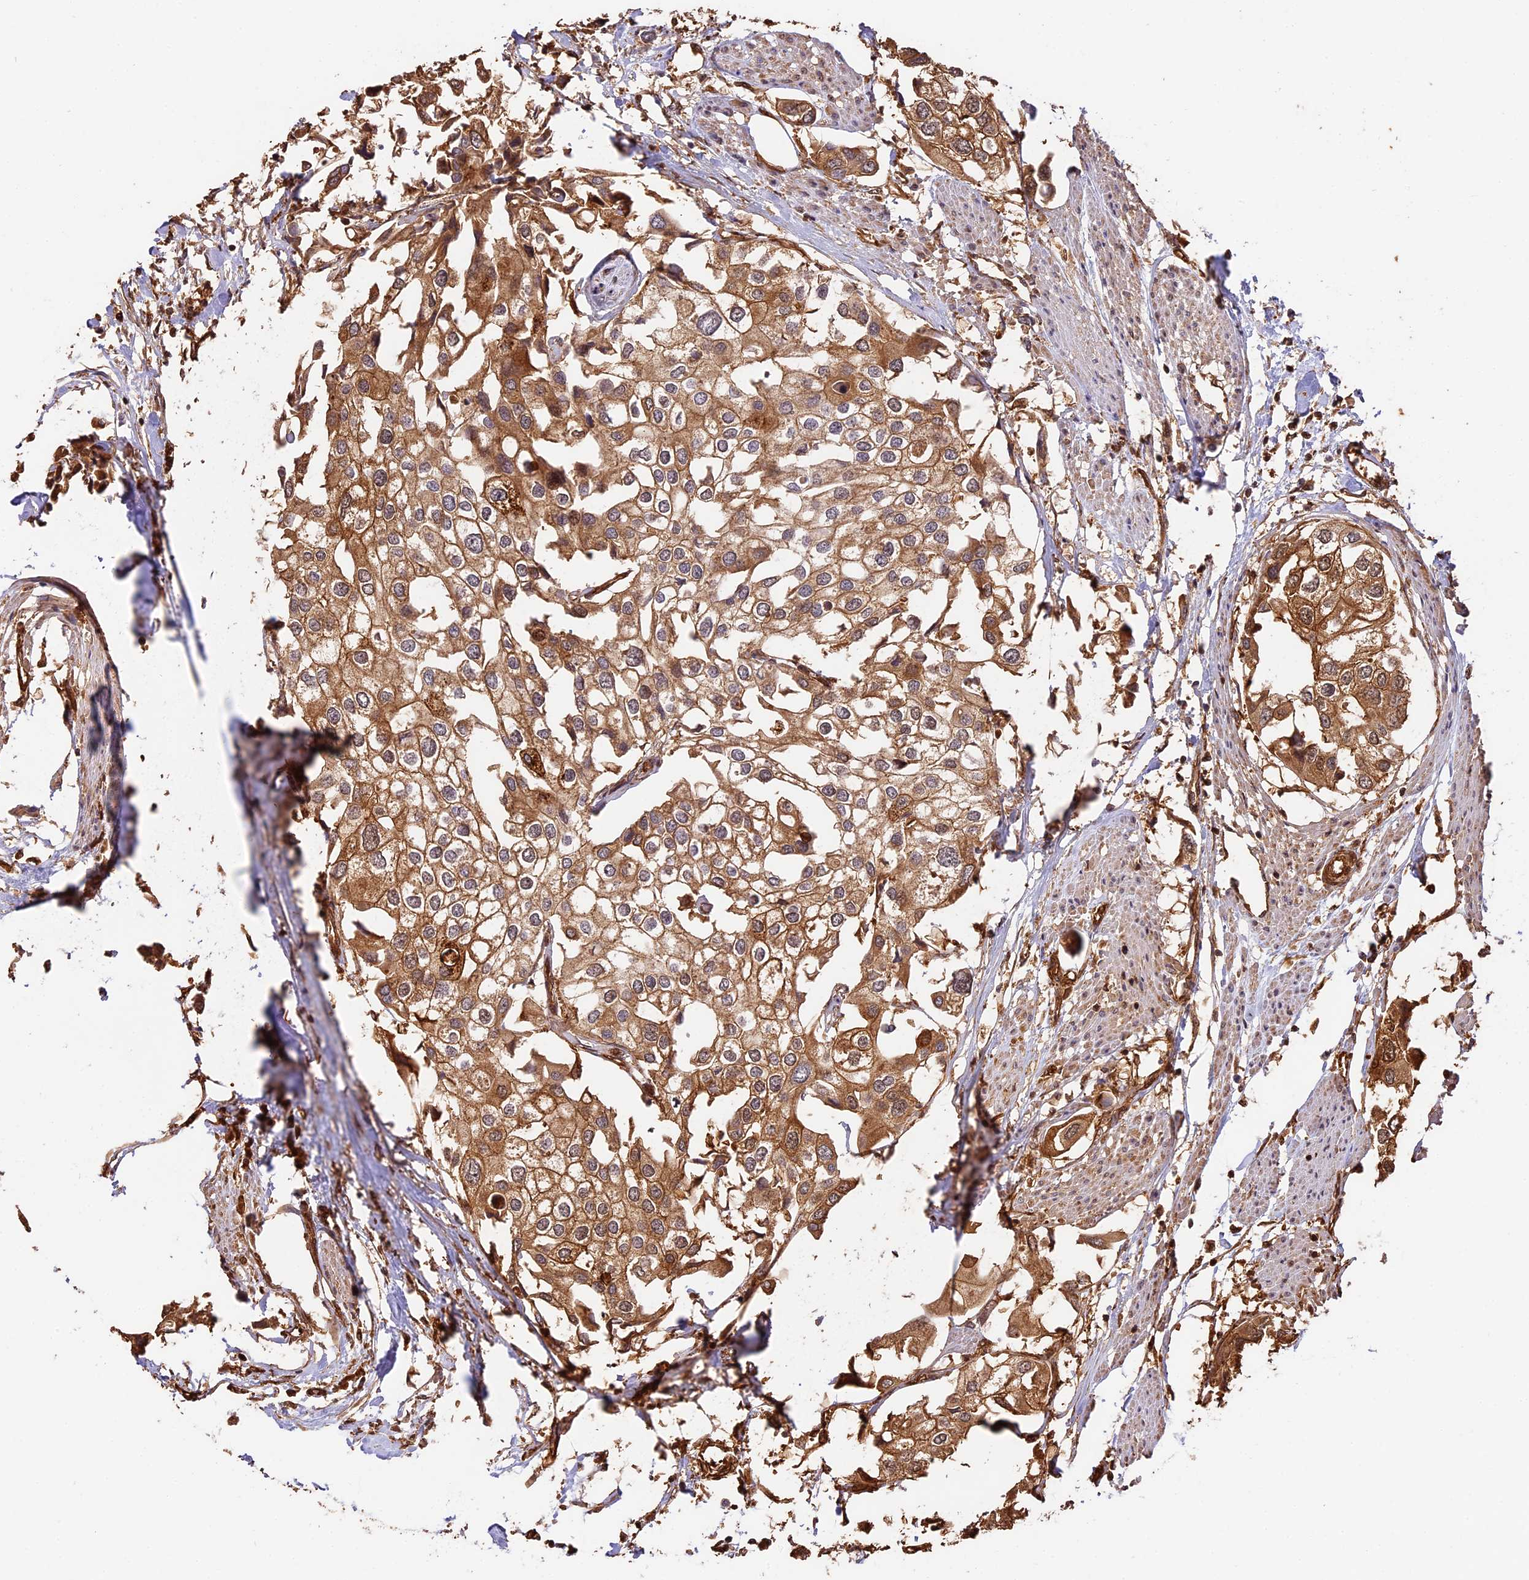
{"staining": {"intensity": "moderate", "quantity": ">75%", "location": "cytoplasmic/membranous"}, "tissue": "urothelial cancer", "cell_type": "Tumor cells", "image_type": "cancer", "snomed": [{"axis": "morphology", "description": "Urothelial carcinoma, High grade"}, {"axis": "topography", "description": "Urinary bladder"}], "caption": "A micrograph showing moderate cytoplasmic/membranous expression in about >75% of tumor cells in urothelial cancer, as visualized by brown immunohistochemical staining.", "gene": "PPP1R37", "patient": {"sex": "male", "age": 64}}